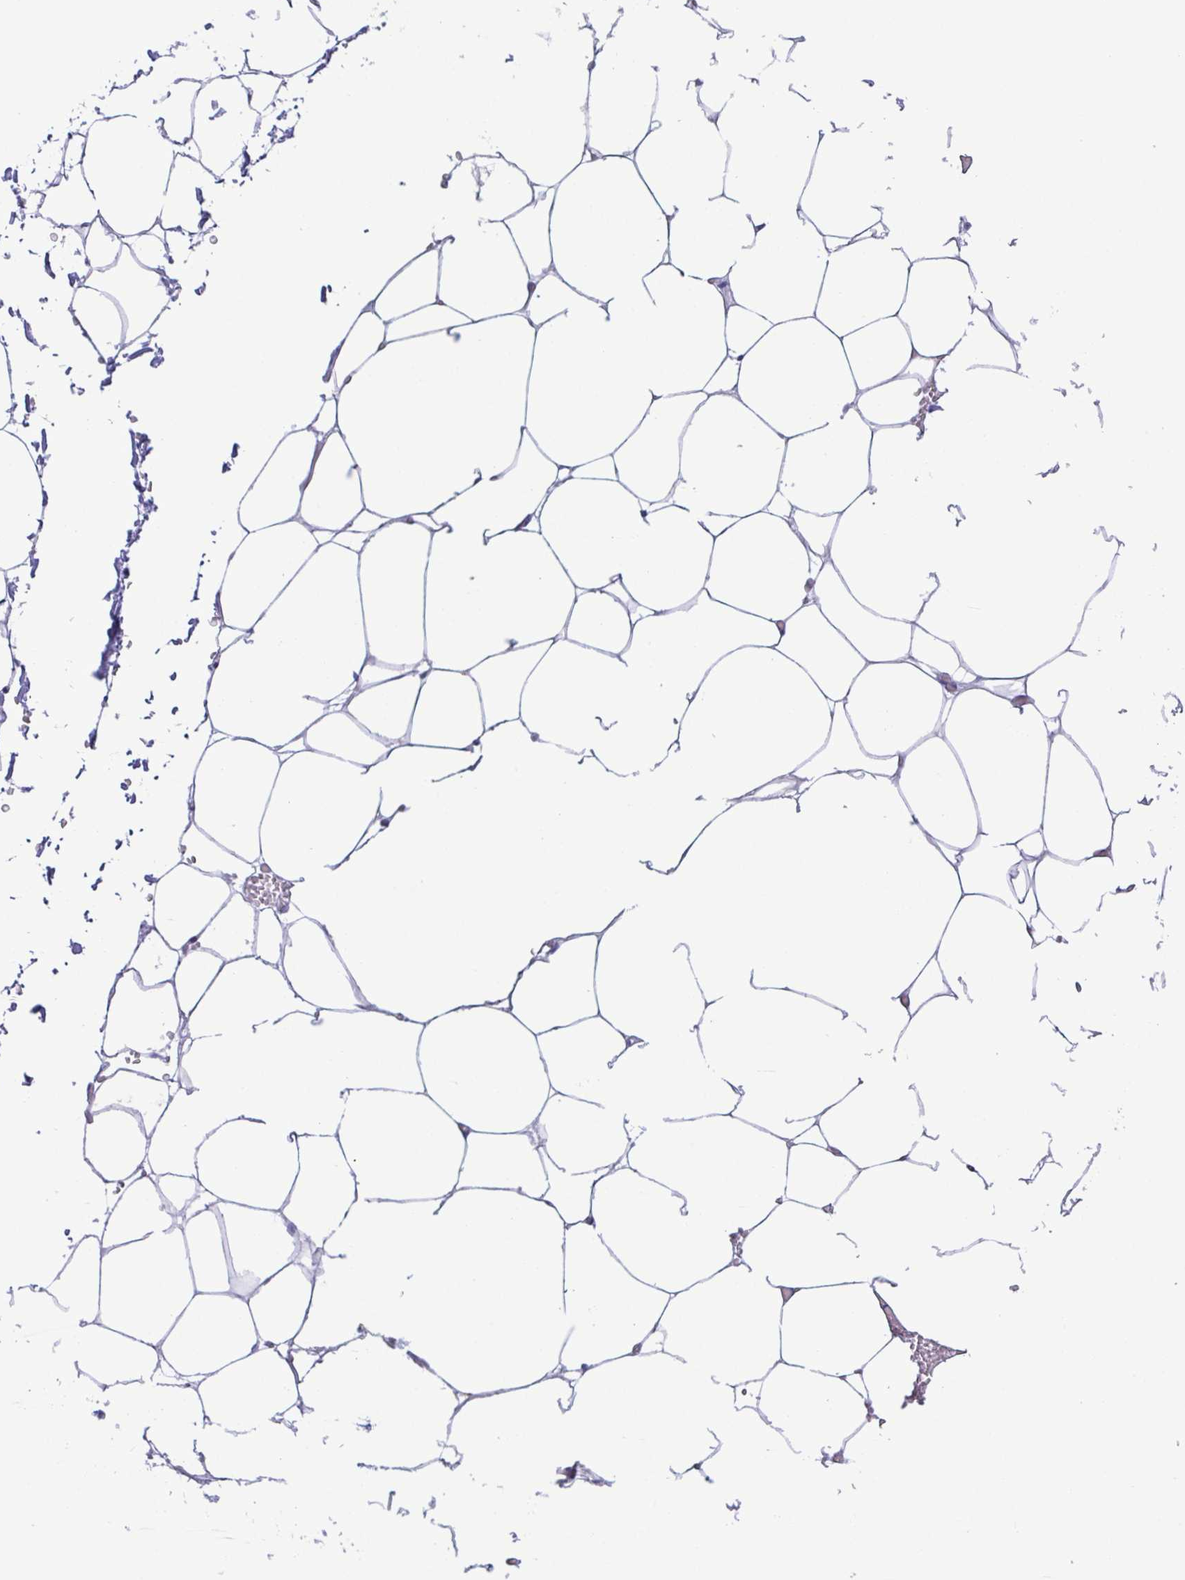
{"staining": {"intensity": "negative", "quantity": "none", "location": "none"}, "tissue": "adipose tissue", "cell_type": "Adipocytes", "image_type": "normal", "snomed": [{"axis": "morphology", "description": "Normal tissue, NOS"}, {"axis": "topography", "description": "Adipose tissue"}, {"axis": "topography", "description": "Vascular tissue"}, {"axis": "topography", "description": "Rectum"}, {"axis": "topography", "description": "Peripheral nerve tissue"}], "caption": "Immunohistochemical staining of unremarkable adipose tissue shows no significant positivity in adipocytes. (DAB (3,3'-diaminobenzidine) immunohistochemistry with hematoxylin counter stain).", "gene": "GPR182", "patient": {"sex": "female", "age": 69}}